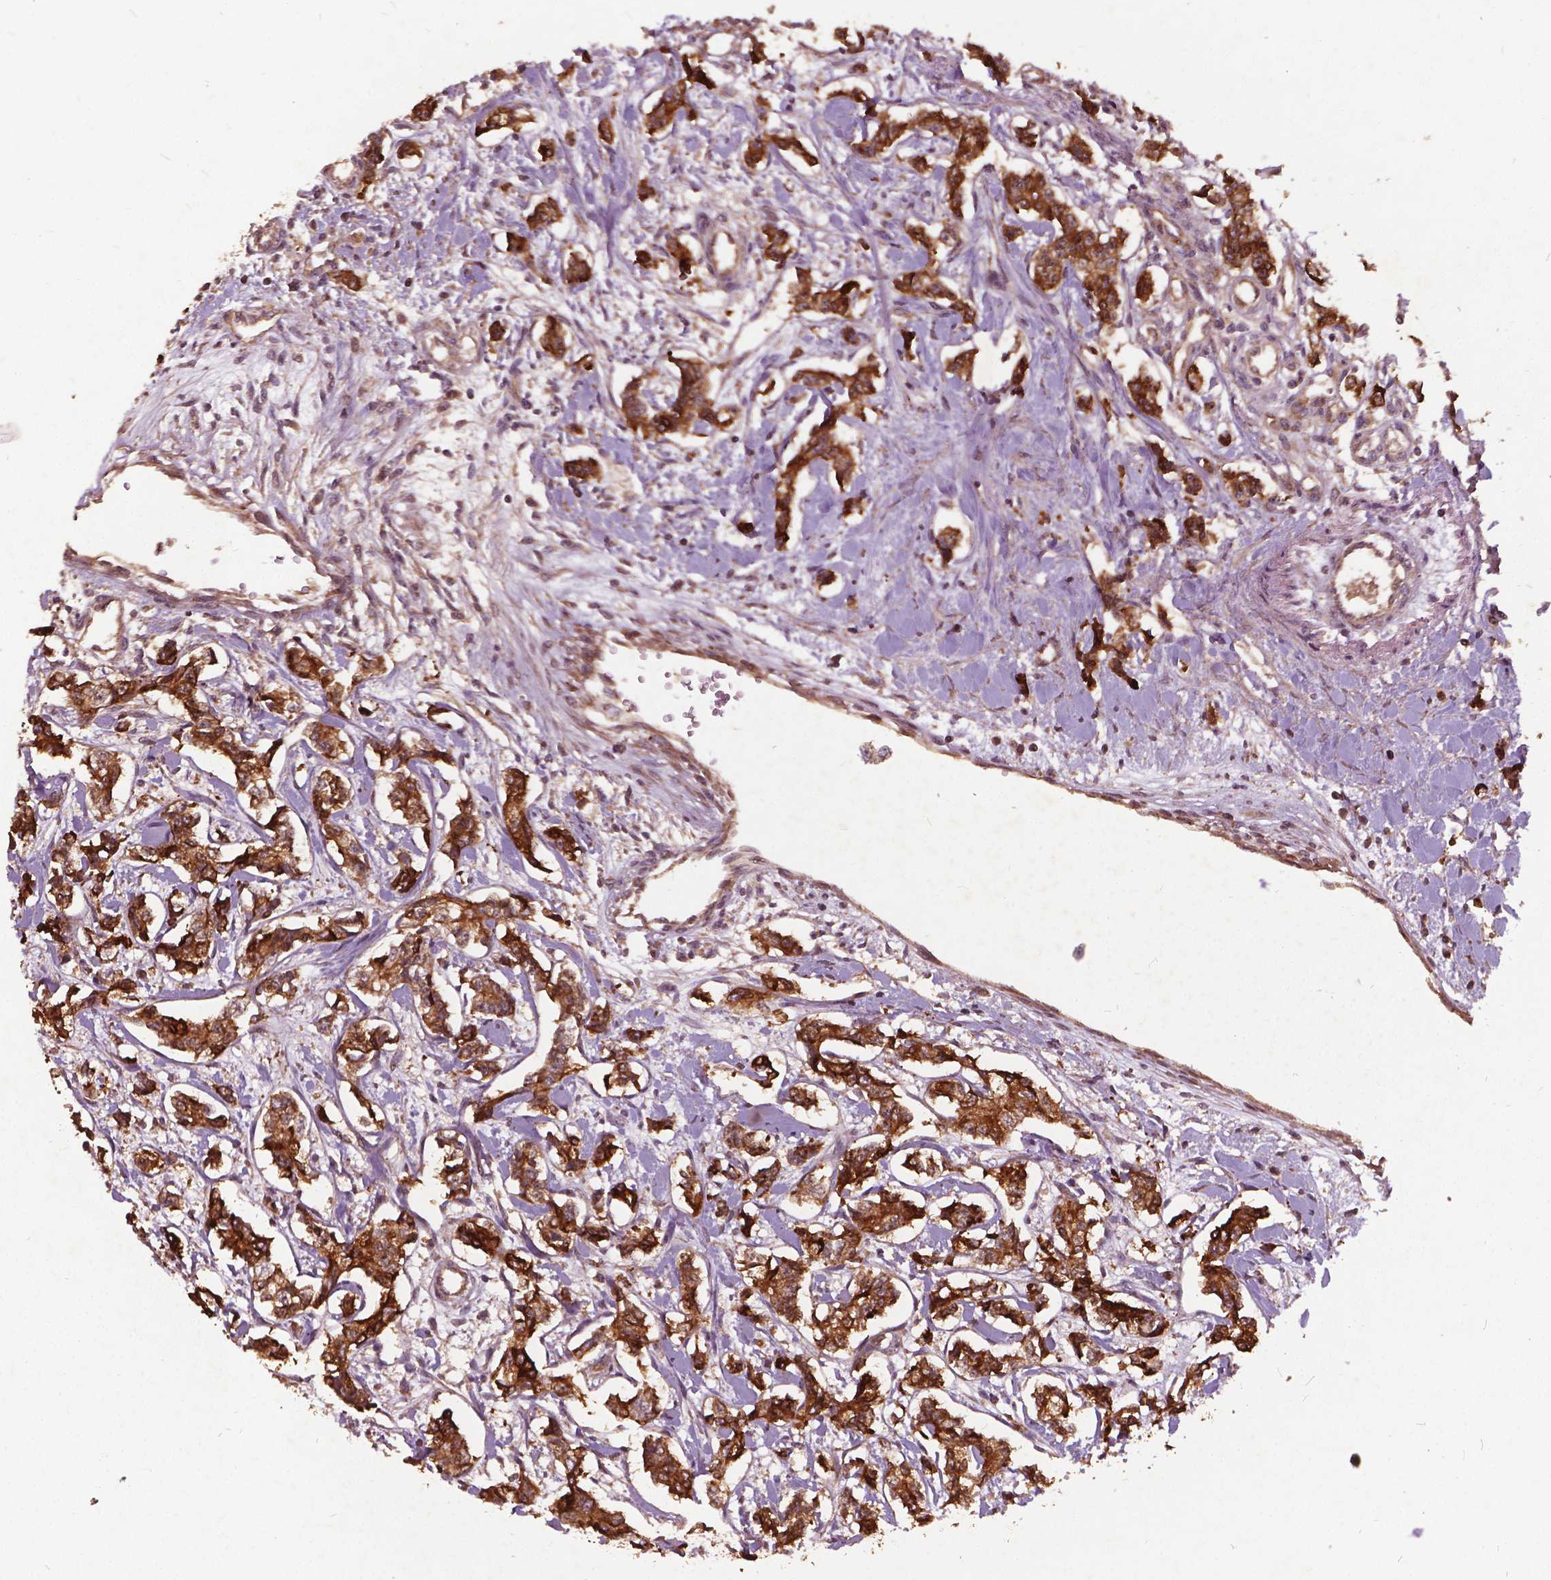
{"staining": {"intensity": "strong", "quantity": ">75%", "location": "cytoplasmic/membranous"}, "tissue": "carcinoid", "cell_type": "Tumor cells", "image_type": "cancer", "snomed": [{"axis": "morphology", "description": "Carcinoid, malignant, NOS"}, {"axis": "topography", "description": "Kidney"}], "caption": "Strong cytoplasmic/membranous positivity for a protein is identified in approximately >75% of tumor cells of carcinoid (malignant) using immunohistochemistry (IHC).", "gene": "UBXN2A", "patient": {"sex": "female", "age": 41}}